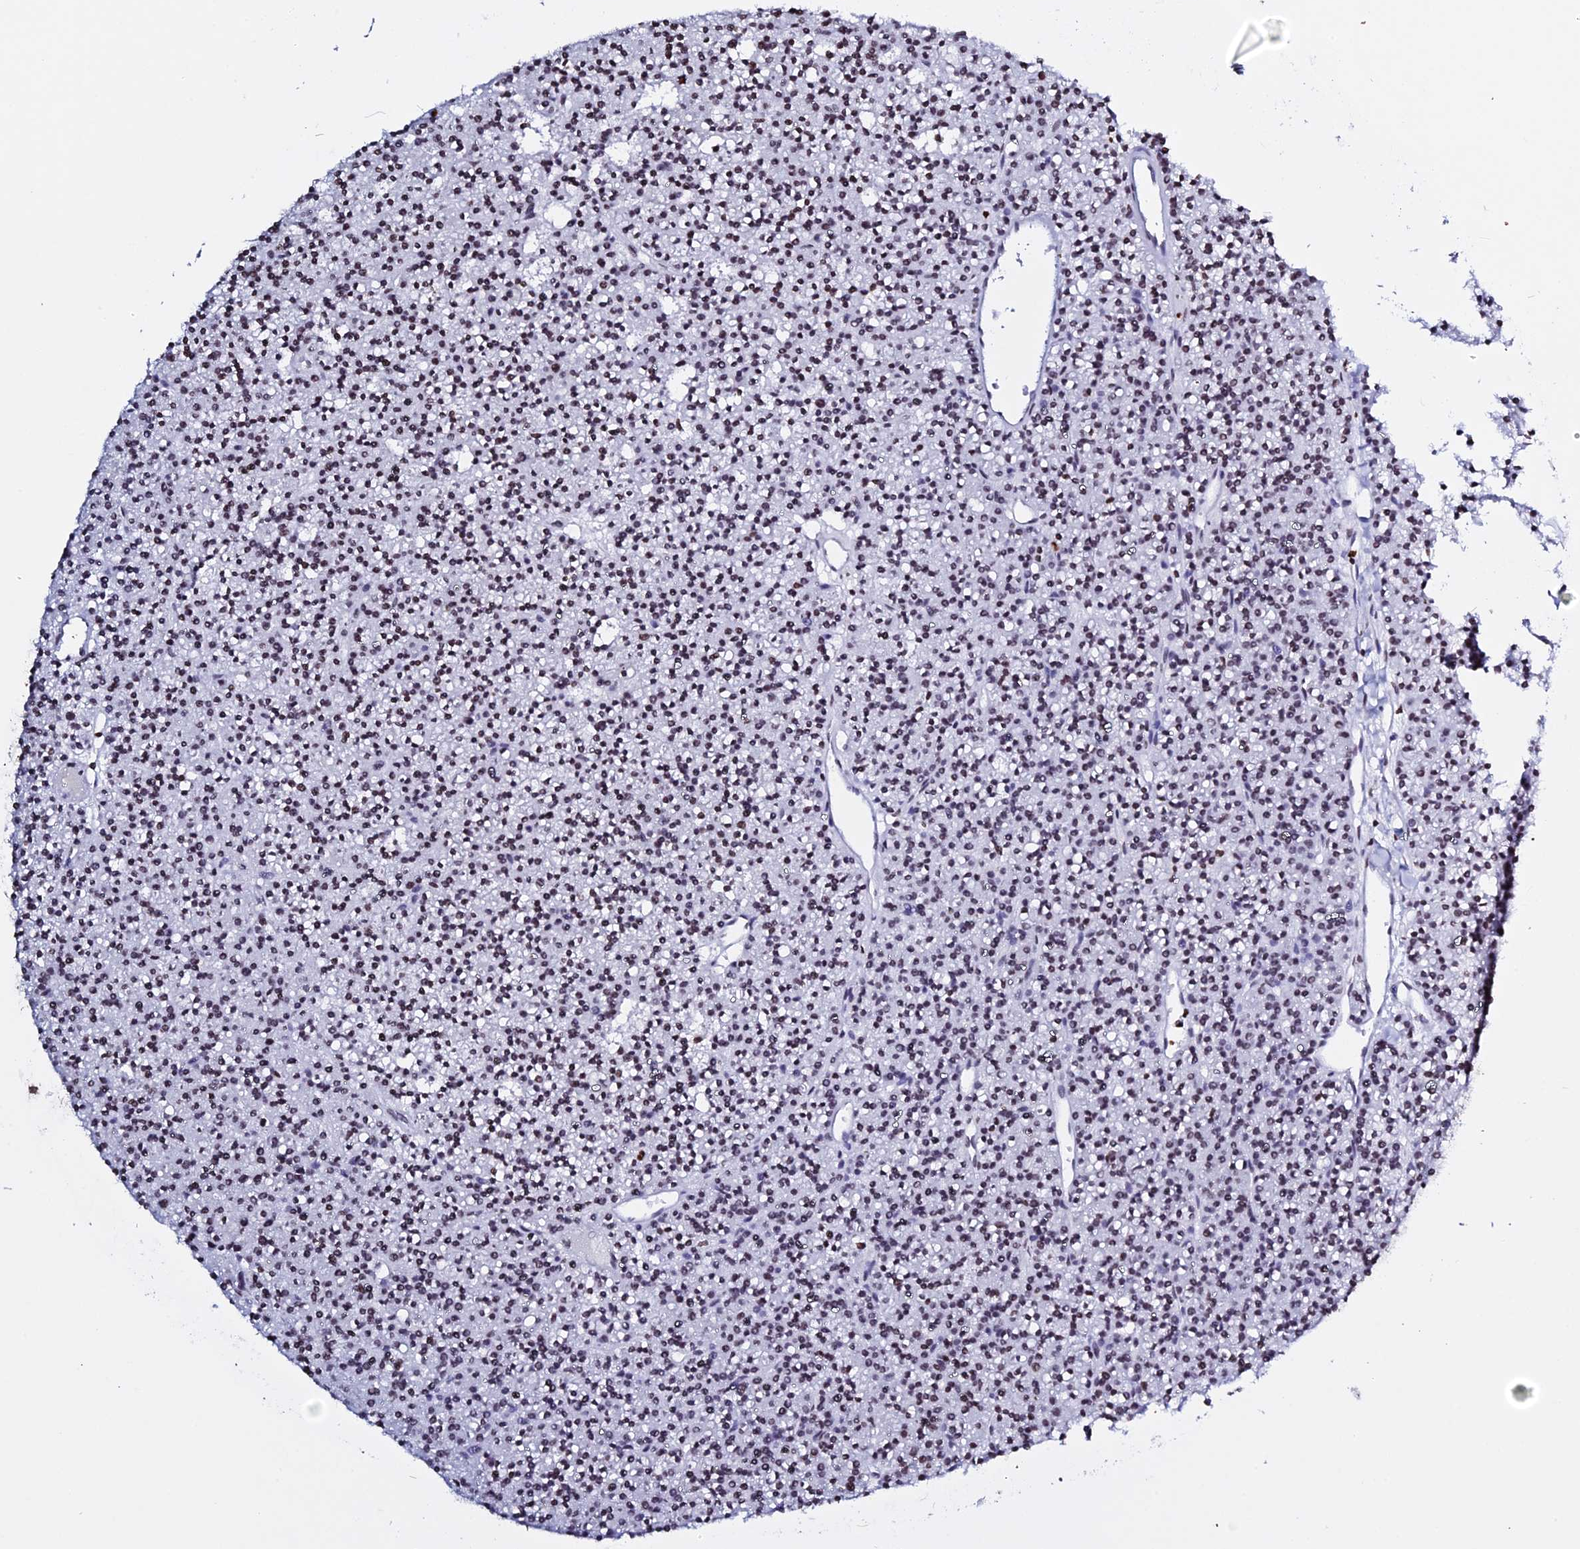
{"staining": {"intensity": "weak", "quantity": "25%-75%", "location": "nuclear"}, "tissue": "parathyroid gland", "cell_type": "Glandular cells", "image_type": "normal", "snomed": [{"axis": "morphology", "description": "Normal tissue, NOS"}, {"axis": "topography", "description": "Parathyroid gland"}], "caption": "Immunohistochemistry of normal human parathyroid gland demonstrates low levels of weak nuclear expression in approximately 25%-75% of glandular cells. The staining was performed using DAB, with brown indicating positive protein expression. Nuclei are stained blue with hematoxylin.", "gene": "ENSG00000282988", "patient": {"sex": "female", "age": 45}}